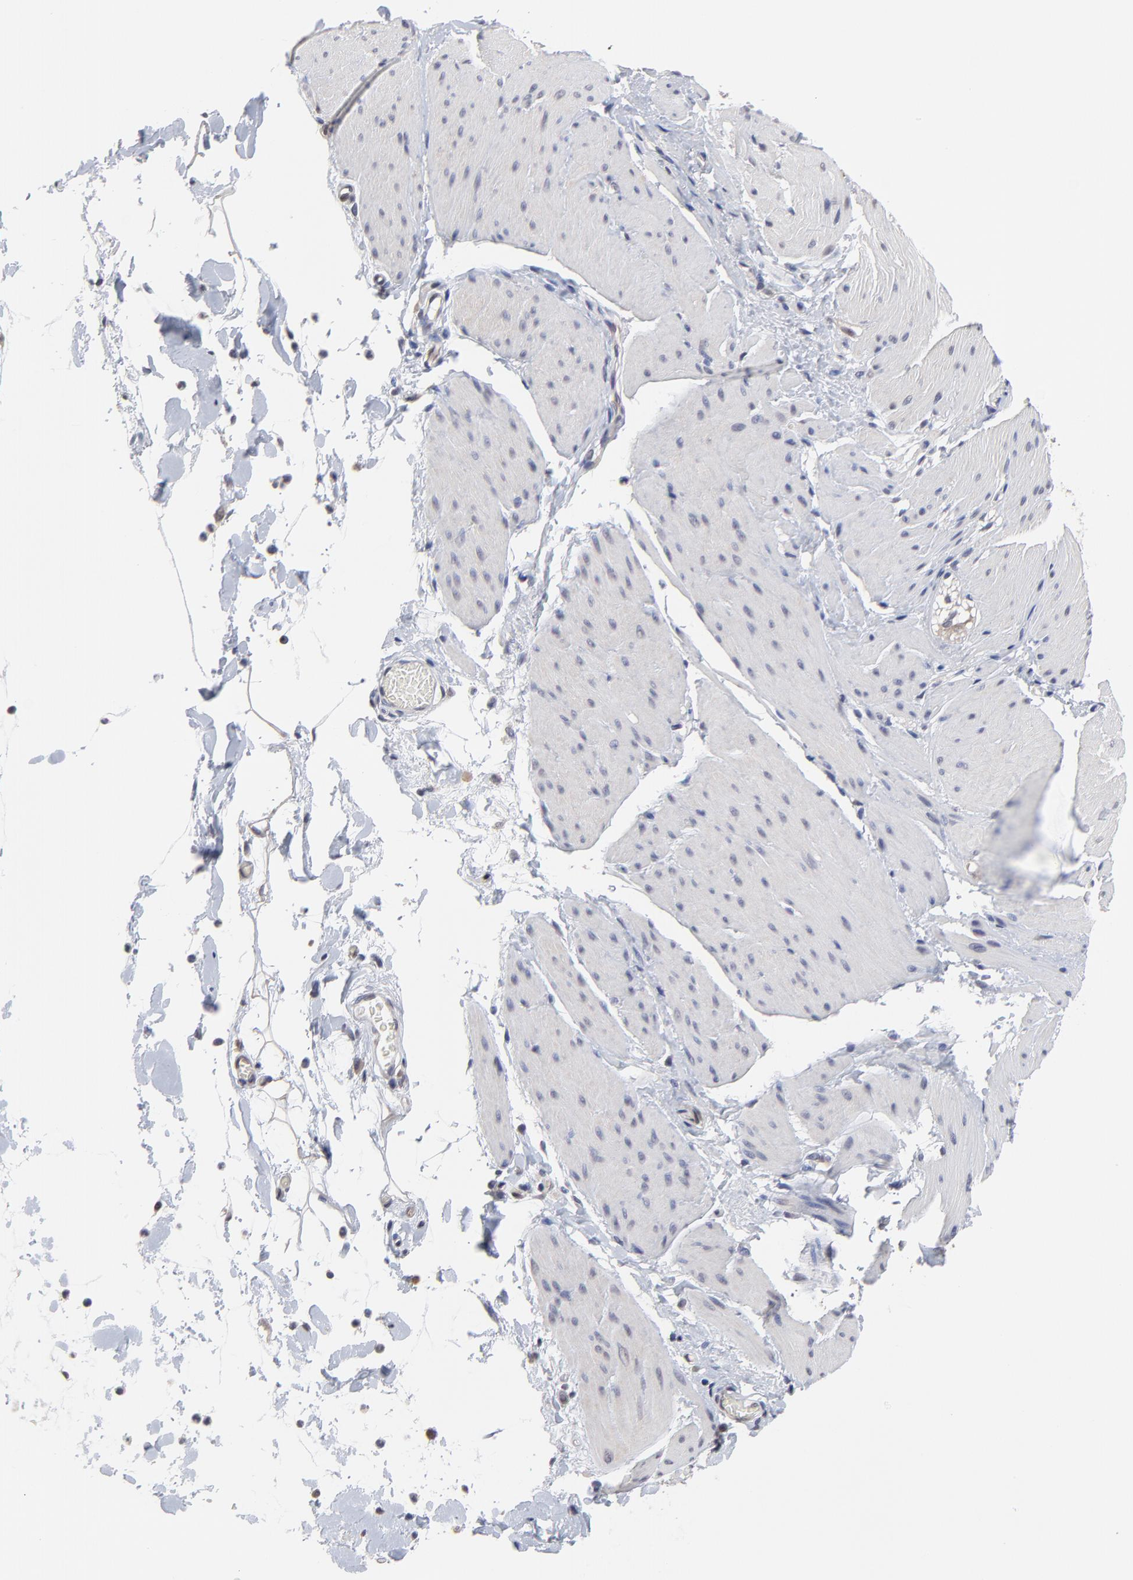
{"staining": {"intensity": "negative", "quantity": "none", "location": "none"}, "tissue": "smooth muscle", "cell_type": "Smooth muscle cells", "image_type": "normal", "snomed": [{"axis": "morphology", "description": "Normal tissue, NOS"}, {"axis": "topography", "description": "Smooth muscle"}, {"axis": "topography", "description": "Colon"}], "caption": "Smooth muscle cells show no significant protein positivity in normal smooth muscle. The staining was performed using DAB to visualize the protein expression in brown, while the nuclei were stained in blue with hematoxylin (Magnification: 20x).", "gene": "CCT2", "patient": {"sex": "male", "age": 67}}